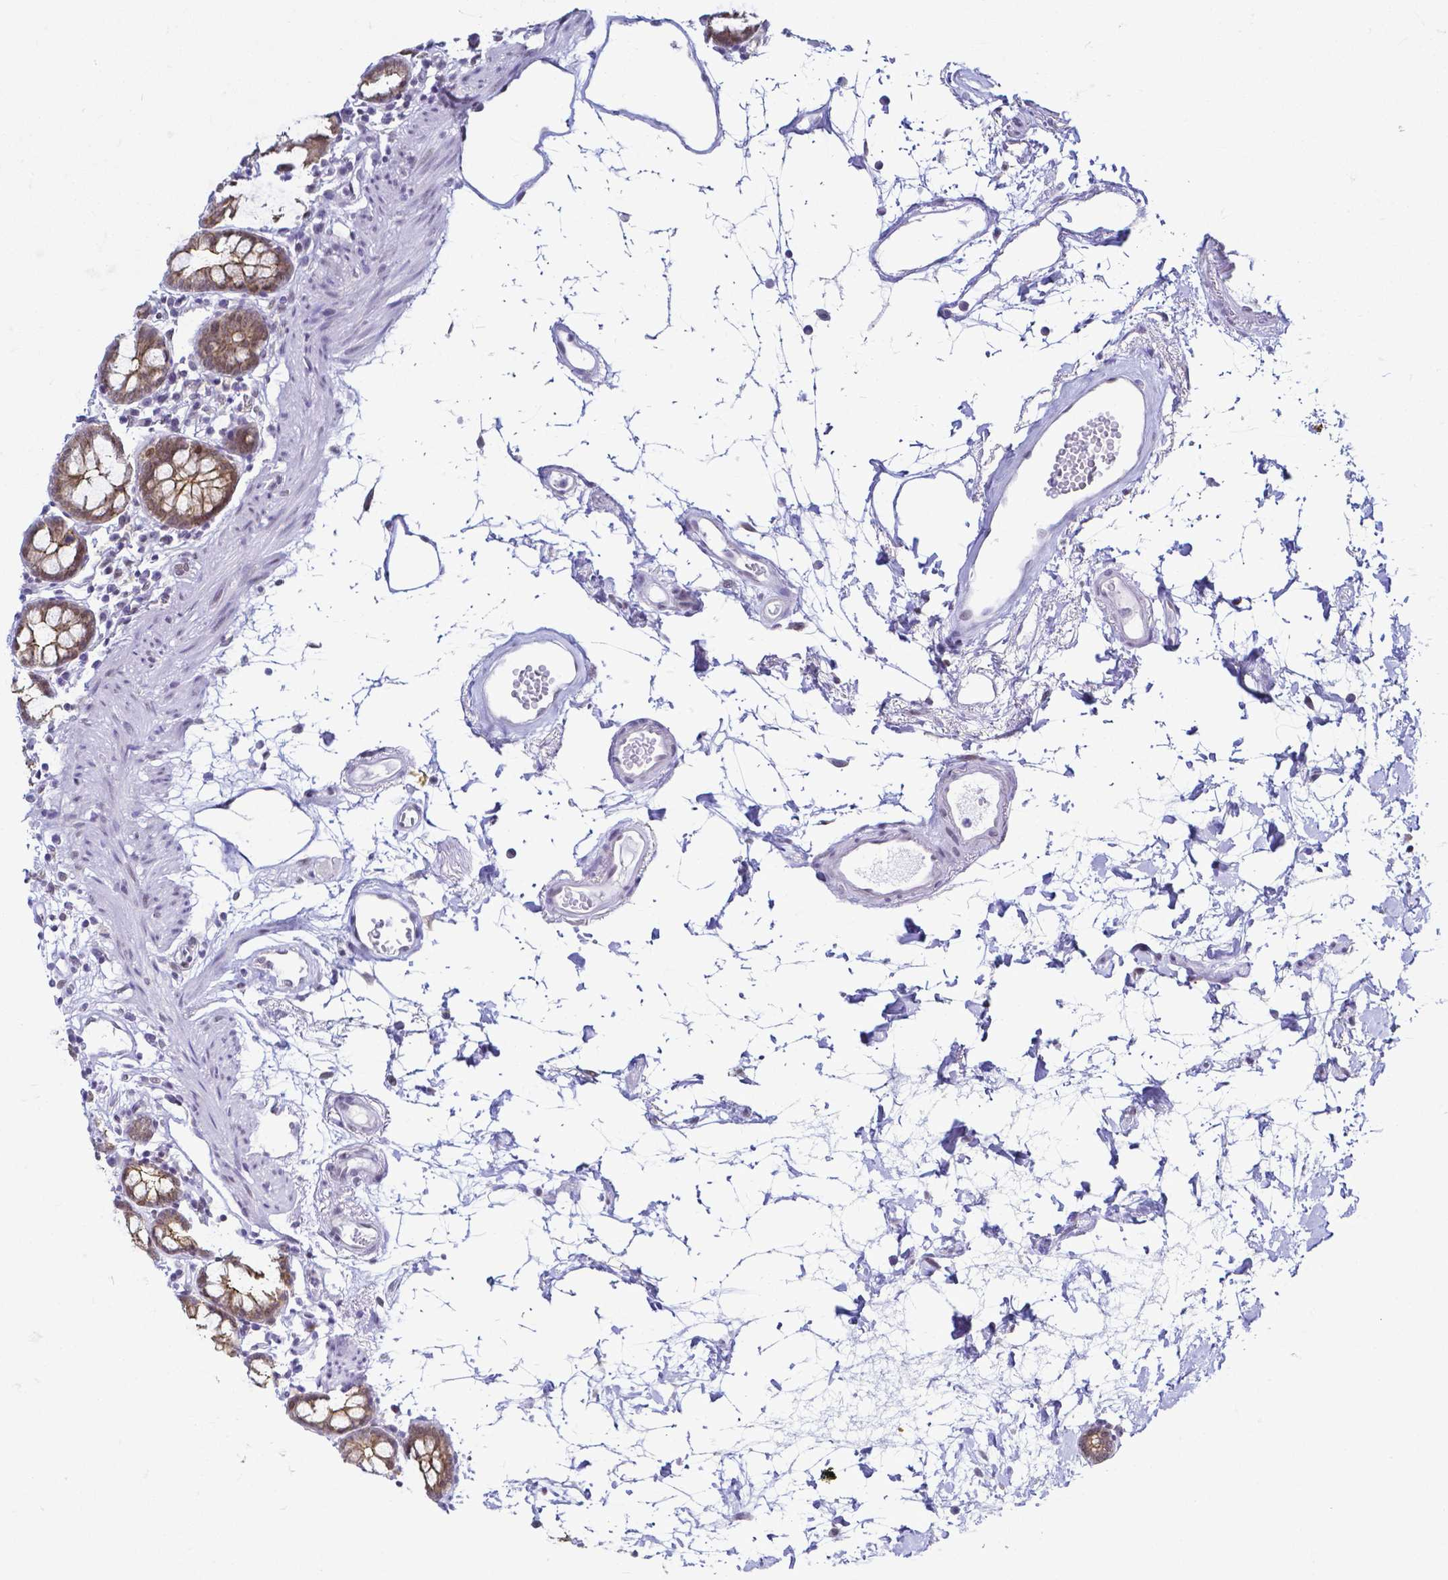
{"staining": {"intensity": "negative", "quantity": "none", "location": "none"}, "tissue": "colon", "cell_type": "Endothelial cells", "image_type": "normal", "snomed": [{"axis": "morphology", "description": "Normal tissue, NOS"}, {"axis": "topography", "description": "Colon"}], "caption": "Colon was stained to show a protein in brown. There is no significant positivity in endothelial cells. (DAB (3,3'-diaminobenzidine) immunohistochemistry (IHC) visualized using brightfield microscopy, high magnification).", "gene": "FAM83G", "patient": {"sex": "female", "age": 84}}